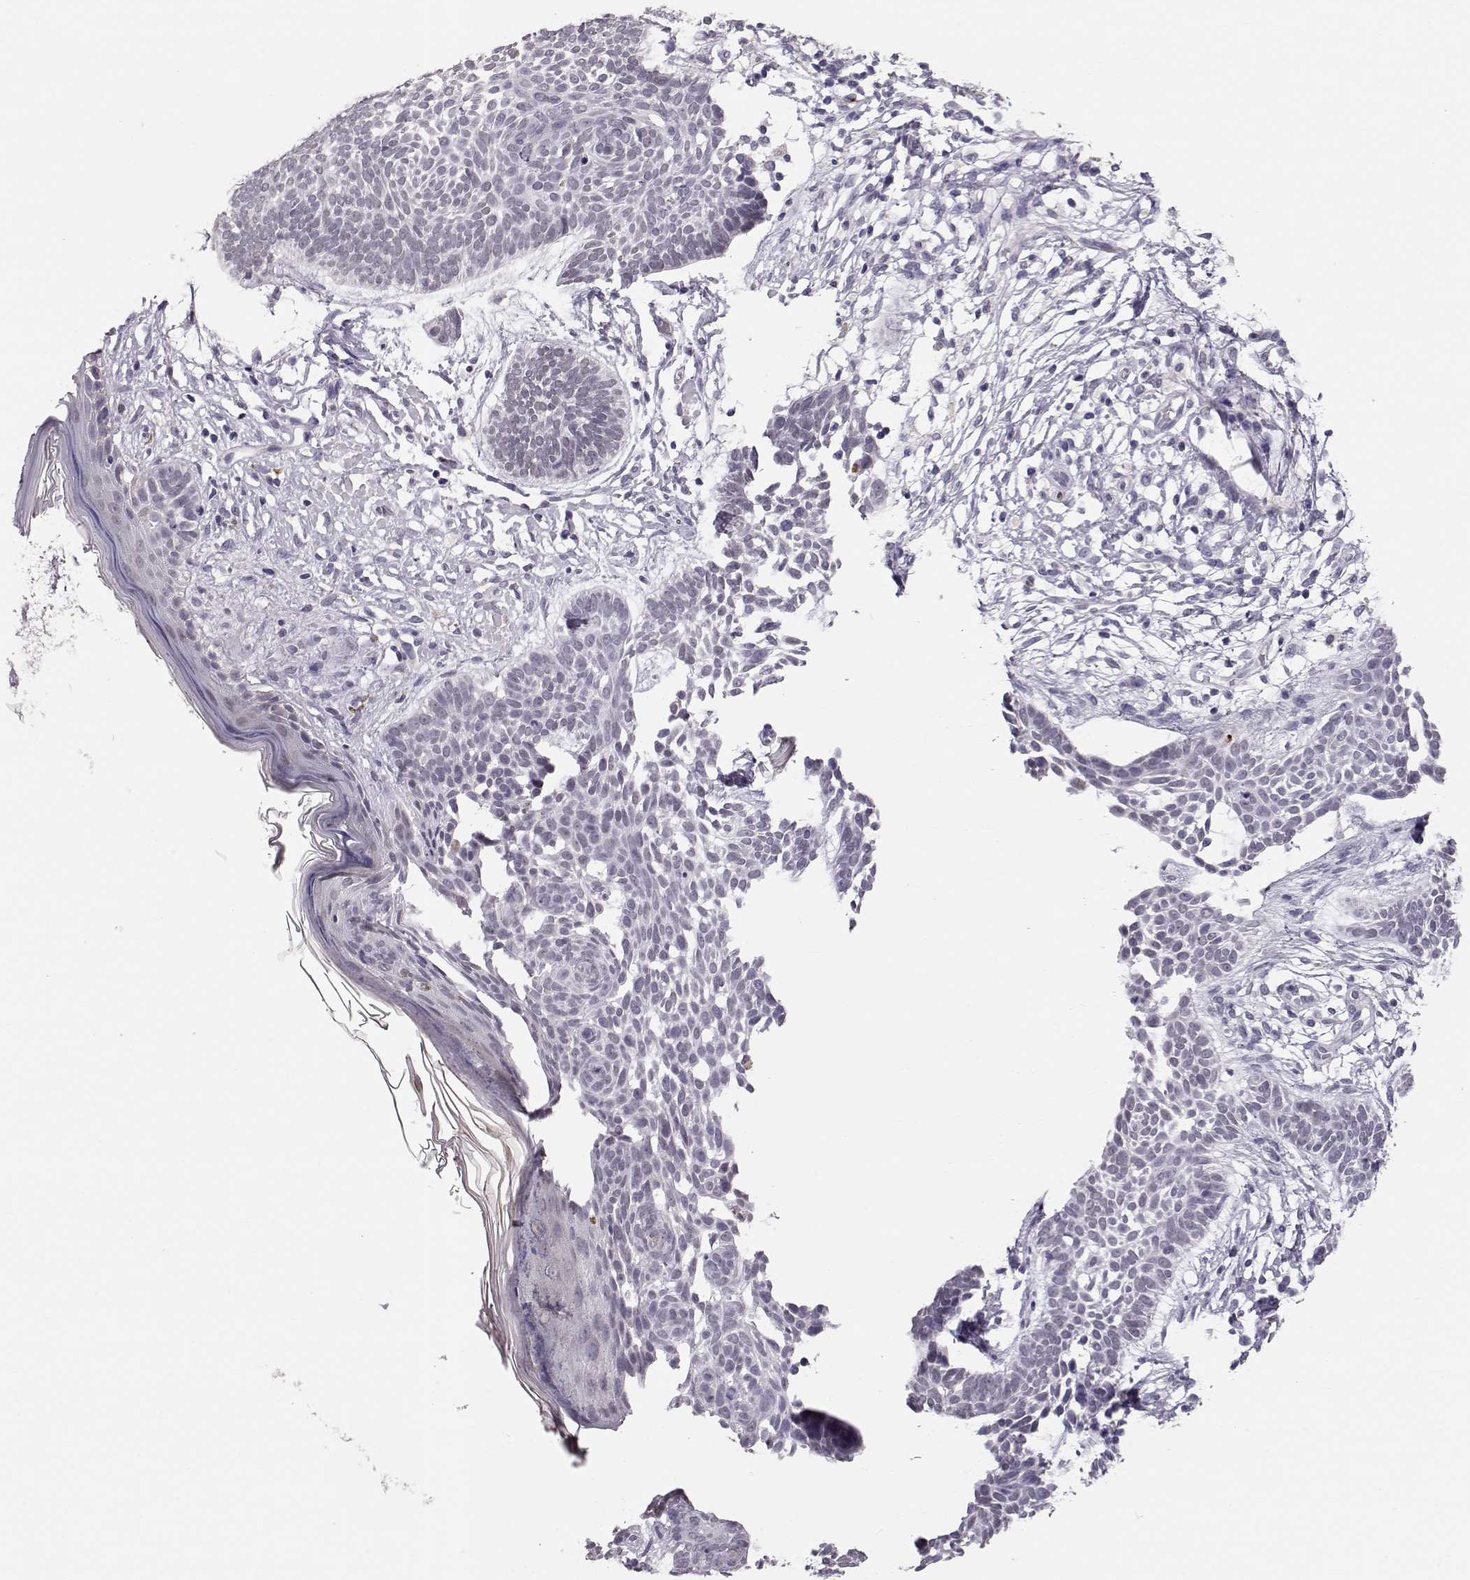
{"staining": {"intensity": "negative", "quantity": "none", "location": "none"}, "tissue": "skin cancer", "cell_type": "Tumor cells", "image_type": "cancer", "snomed": [{"axis": "morphology", "description": "Basal cell carcinoma"}, {"axis": "topography", "description": "Skin"}], "caption": "Skin cancer (basal cell carcinoma) stained for a protein using IHC displays no staining tumor cells.", "gene": "POU1F1", "patient": {"sex": "male", "age": 85}}